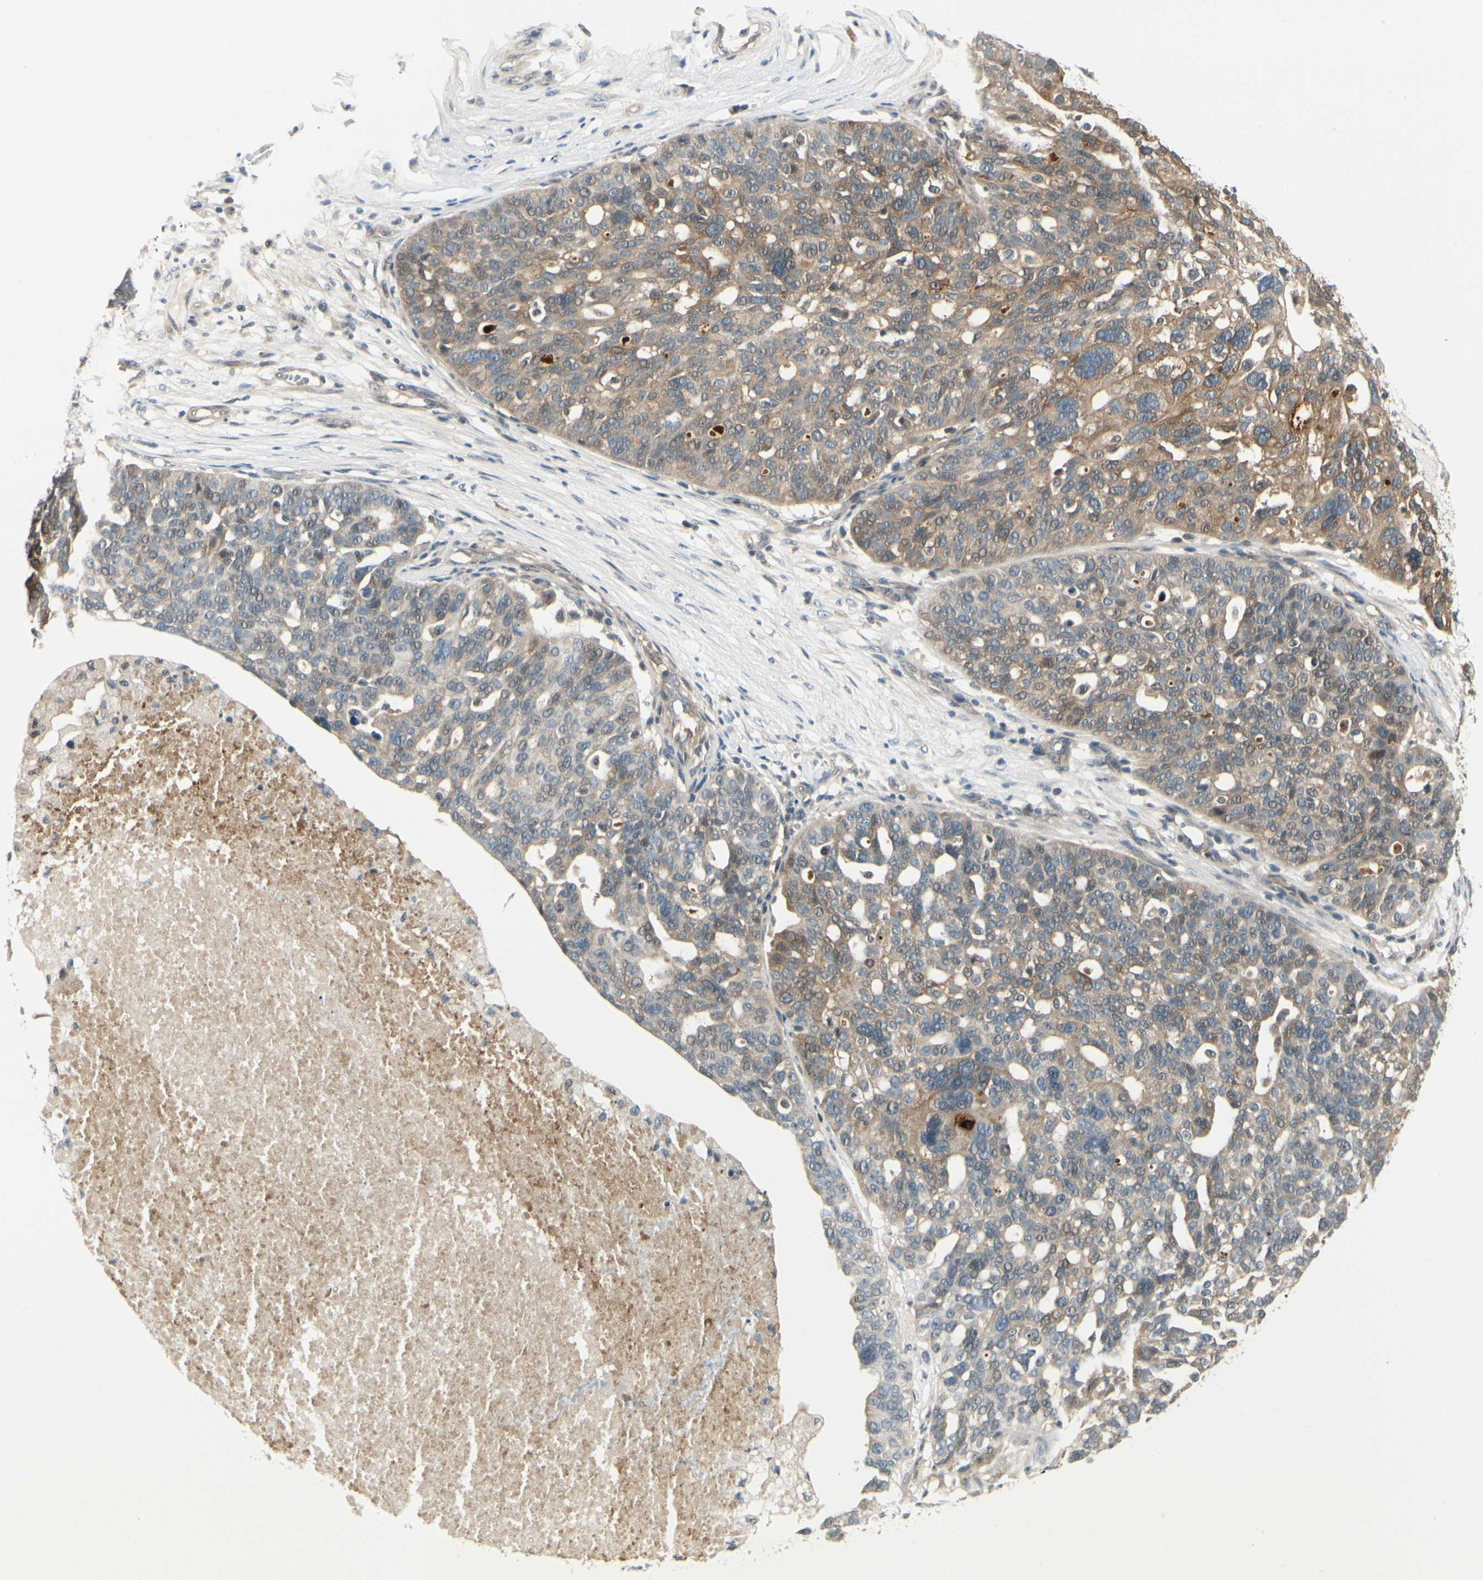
{"staining": {"intensity": "moderate", "quantity": "<25%", "location": "cytoplasmic/membranous"}, "tissue": "ovarian cancer", "cell_type": "Tumor cells", "image_type": "cancer", "snomed": [{"axis": "morphology", "description": "Cystadenocarcinoma, serous, NOS"}, {"axis": "topography", "description": "Ovary"}], "caption": "Immunohistochemical staining of serous cystadenocarcinoma (ovarian) shows moderate cytoplasmic/membranous protein staining in approximately <25% of tumor cells.", "gene": "EPHB3", "patient": {"sex": "female", "age": 59}}